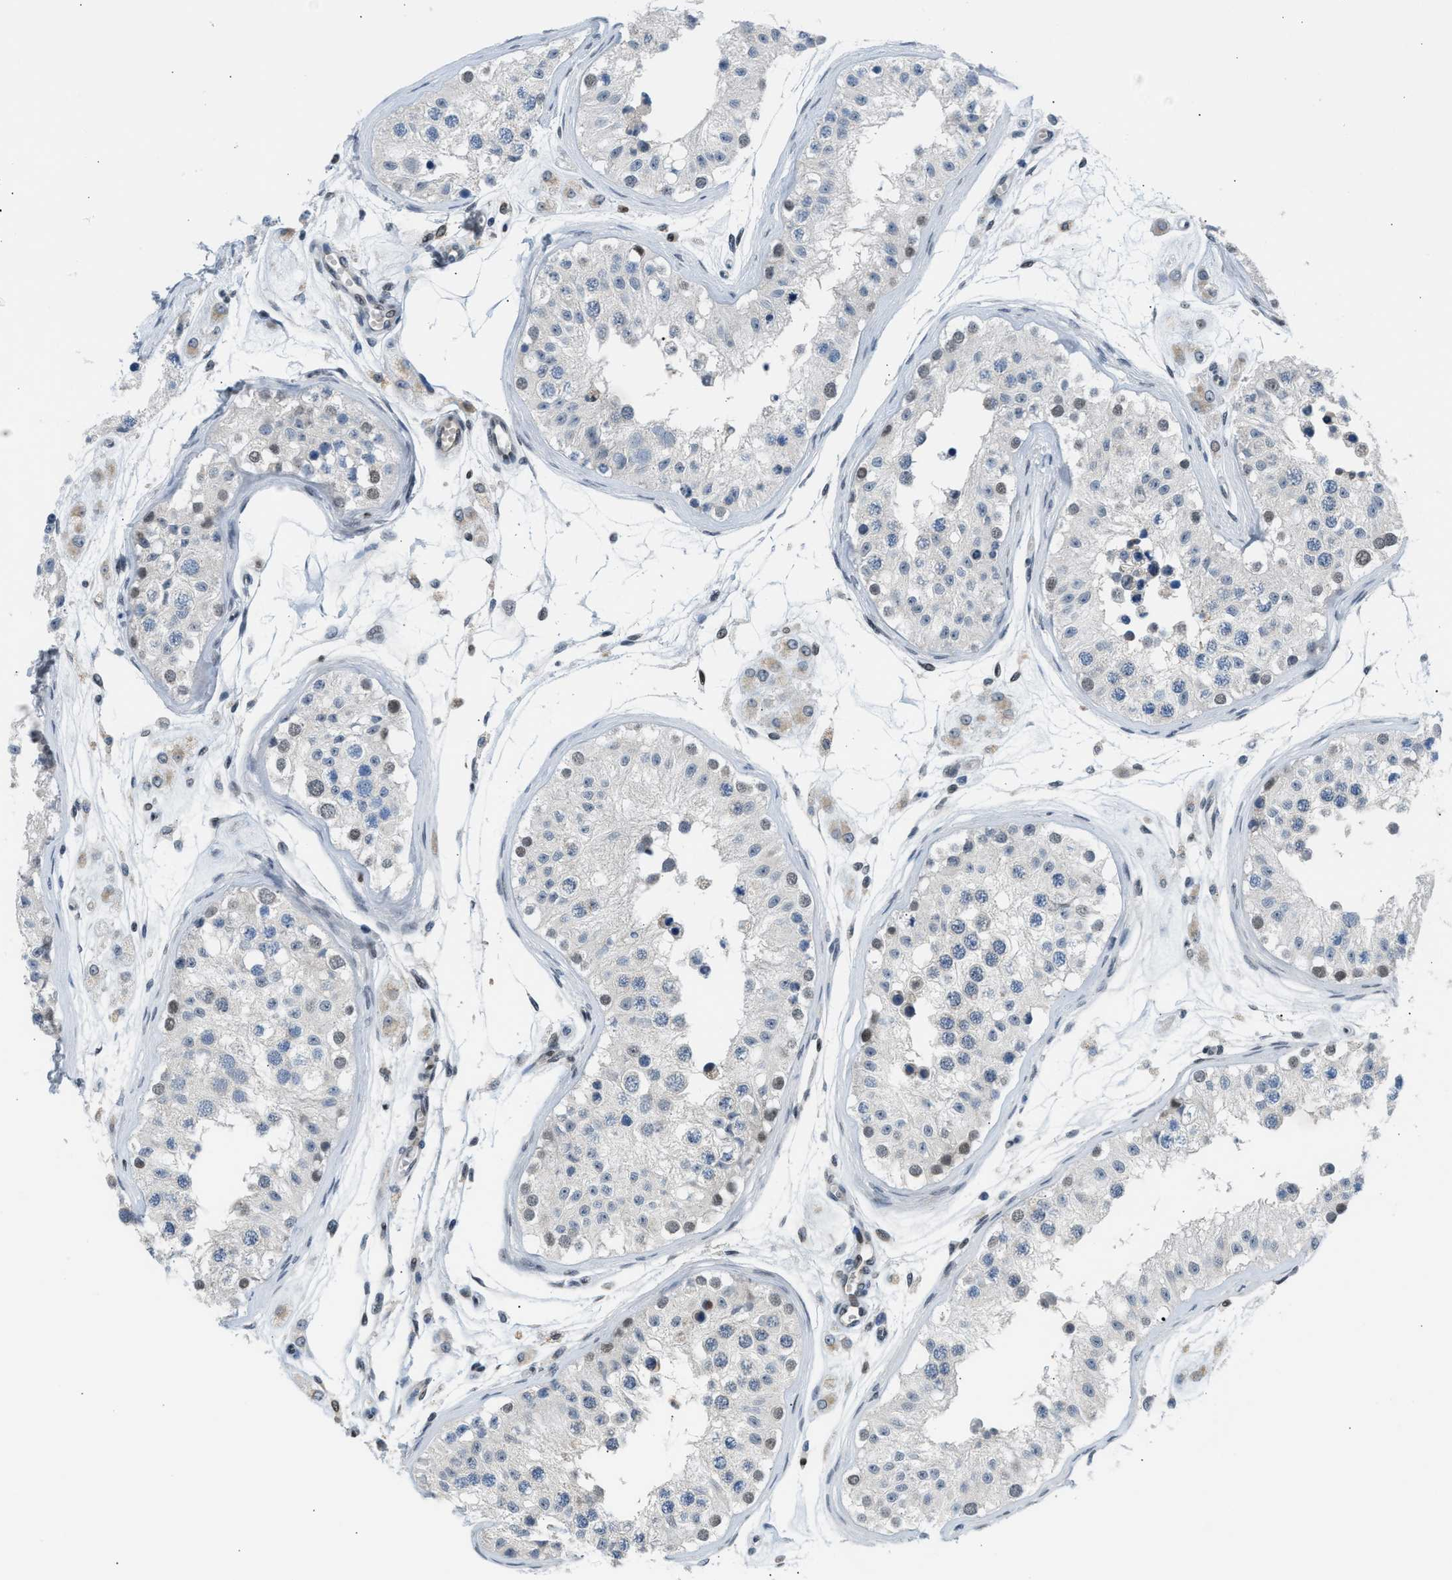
{"staining": {"intensity": "moderate", "quantity": "<25%", "location": "nuclear"}, "tissue": "testis", "cell_type": "Cells in seminiferous ducts", "image_type": "normal", "snomed": [{"axis": "morphology", "description": "Normal tissue, NOS"}, {"axis": "morphology", "description": "Adenocarcinoma, metastatic, NOS"}, {"axis": "topography", "description": "Testis"}], "caption": "Immunohistochemistry of benign human testis exhibits low levels of moderate nuclear expression in approximately <25% of cells in seminiferous ducts.", "gene": "NPS", "patient": {"sex": "male", "age": 26}}